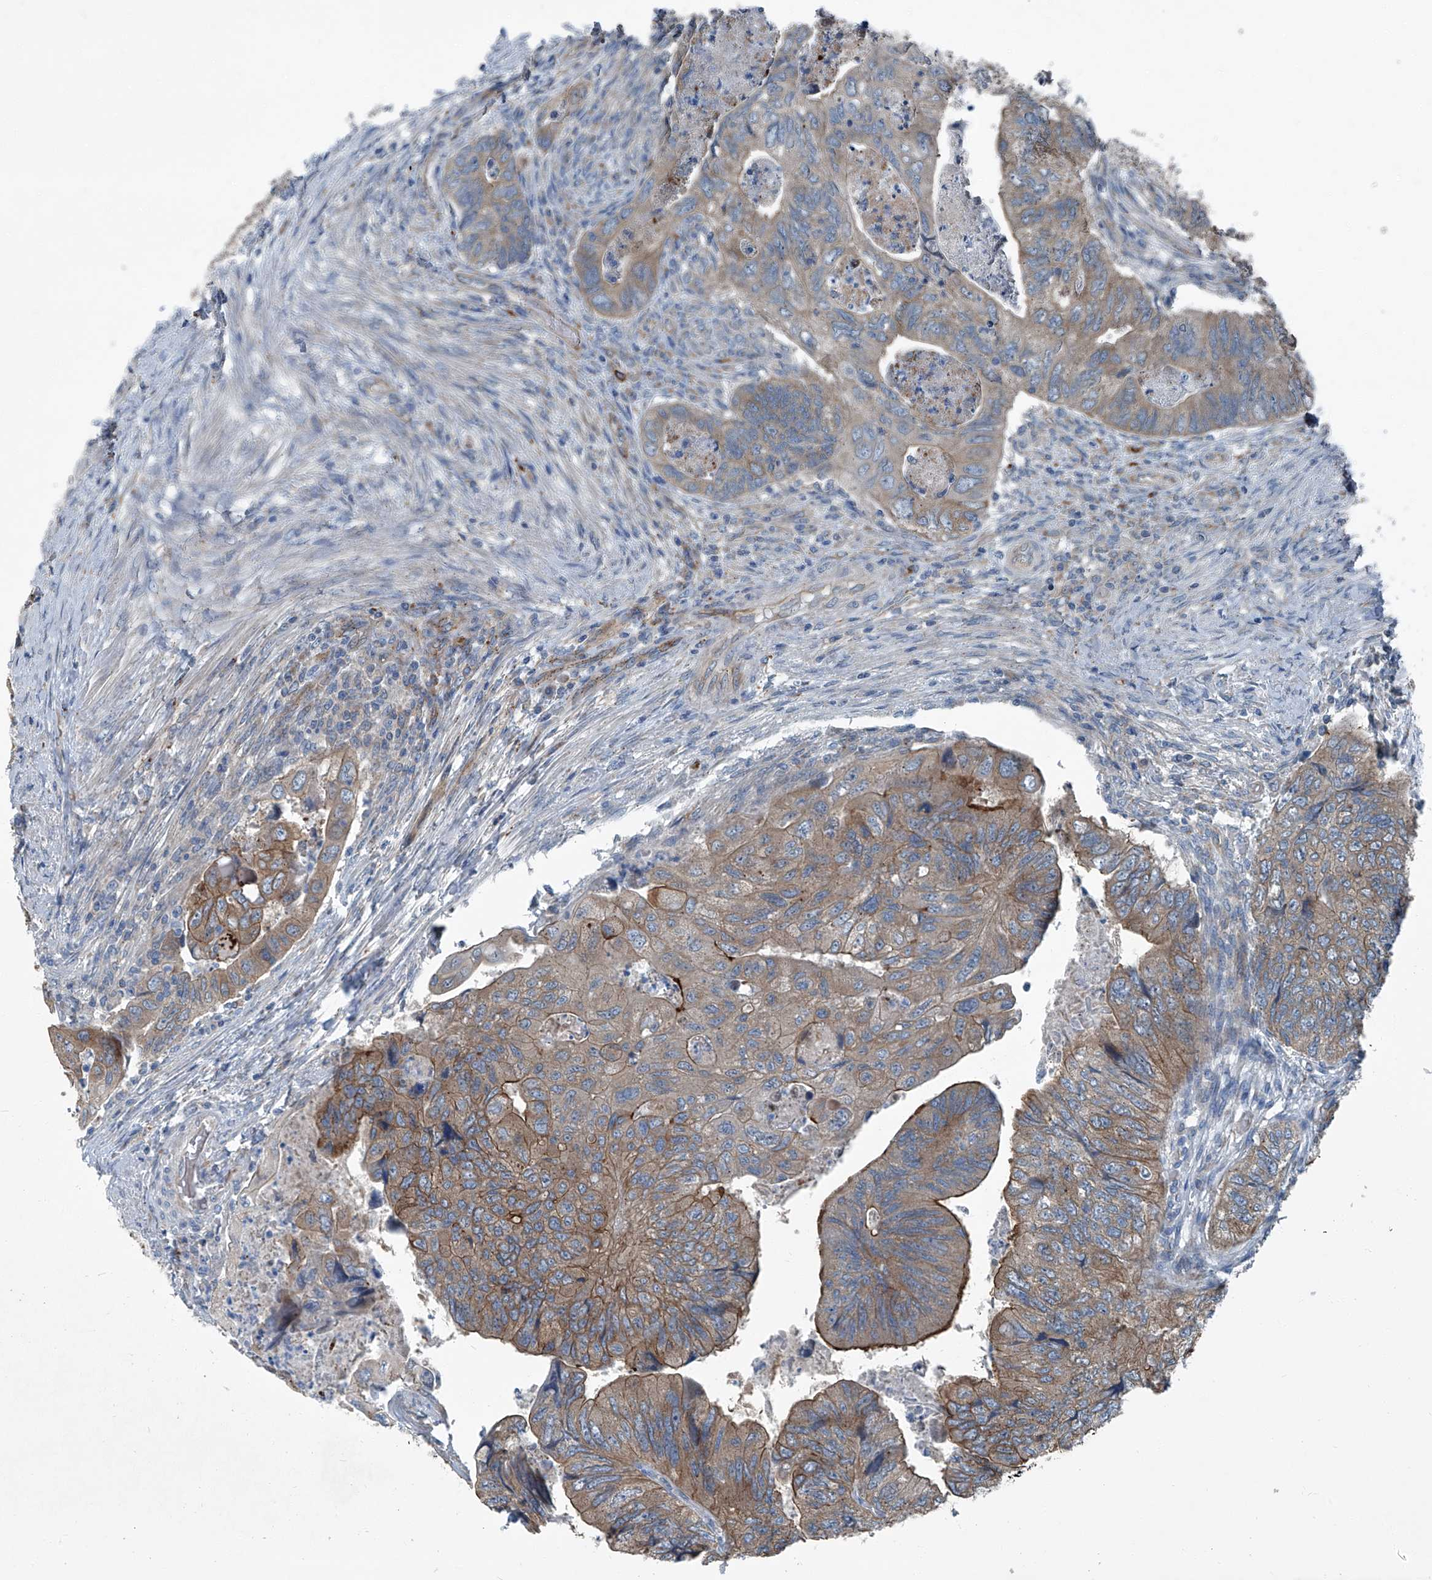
{"staining": {"intensity": "moderate", "quantity": ">75%", "location": "cytoplasmic/membranous"}, "tissue": "colorectal cancer", "cell_type": "Tumor cells", "image_type": "cancer", "snomed": [{"axis": "morphology", "description": "Adenocarcinoma, NOS"}, {"axis": "topography", "description": "Rectum"}], "caption": "Adenocarcinoma (colorectal) tissue shows moderate cytoplasmic/membranous staining in approximately >75% of tumor cells, visualized by immunohistochemistry.", "gene": "SENP2", "patient": {"sex": "male", "age": 63}}